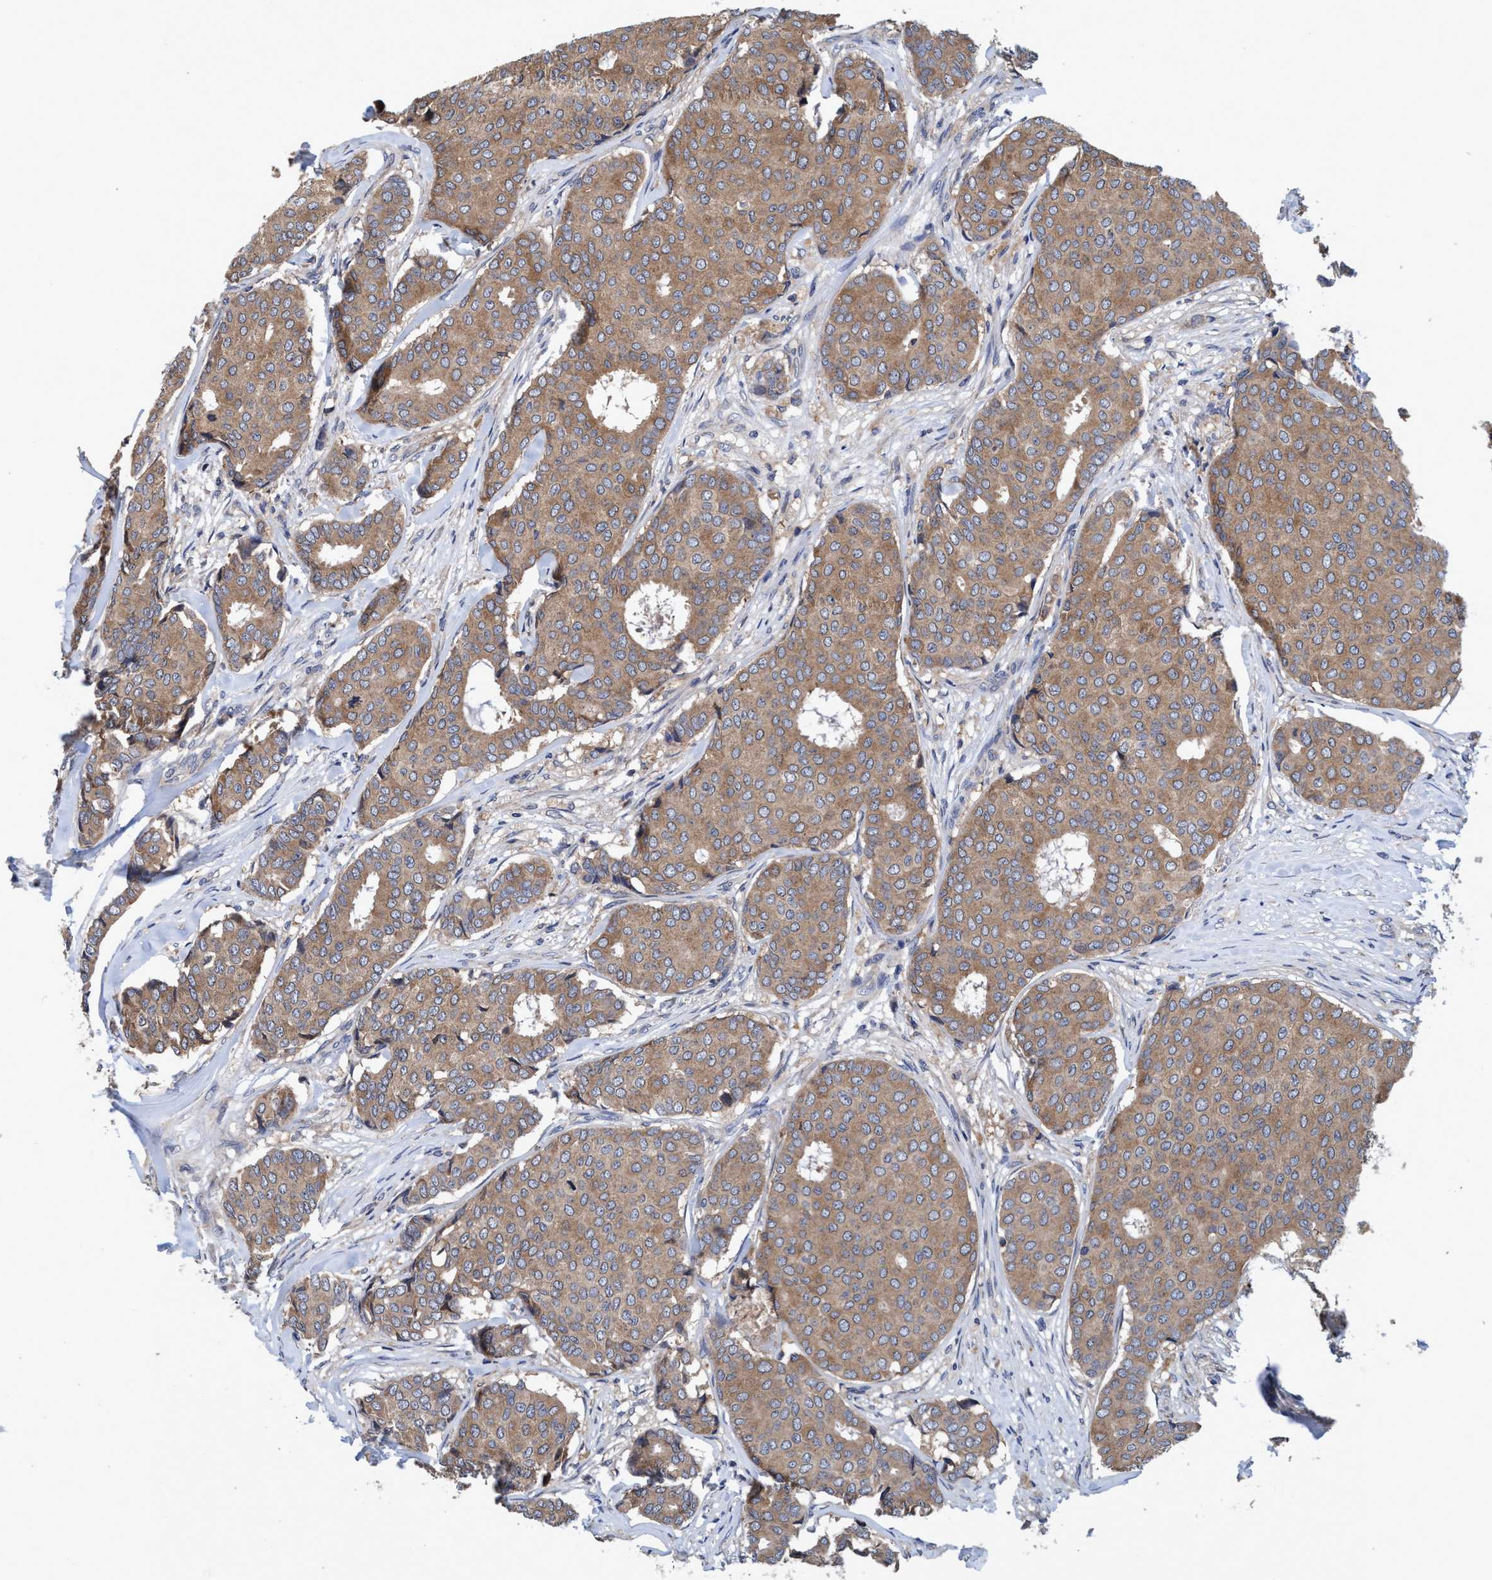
{"staining": {"intensity": "moderate", "quantity": ">75%", "location": "cytoplasmic/membranous"}, "tissue": "breast cancer", "cell_type": "Tumor cells", "image_type": "cancer", "snomed": [{"axis": "morphology", "description": "Duct carcinoma"}, {"axis": "topography", "description": "Breast"}], "caption": "Immunohistochemical staining of breast cancer (intraductal carcinoma) reveals medium levels of moderate cytoplasmic/membranous expression in approximately >75% of tumor cells. Using DAB (3,3'-diaminobenzidine) (brown) and hematoxylin (blue) stains, captured at high magnification using brightfield microscopy.", "gene": "CALCOCO2", "patient": {"sex": "female", "age": 75}}